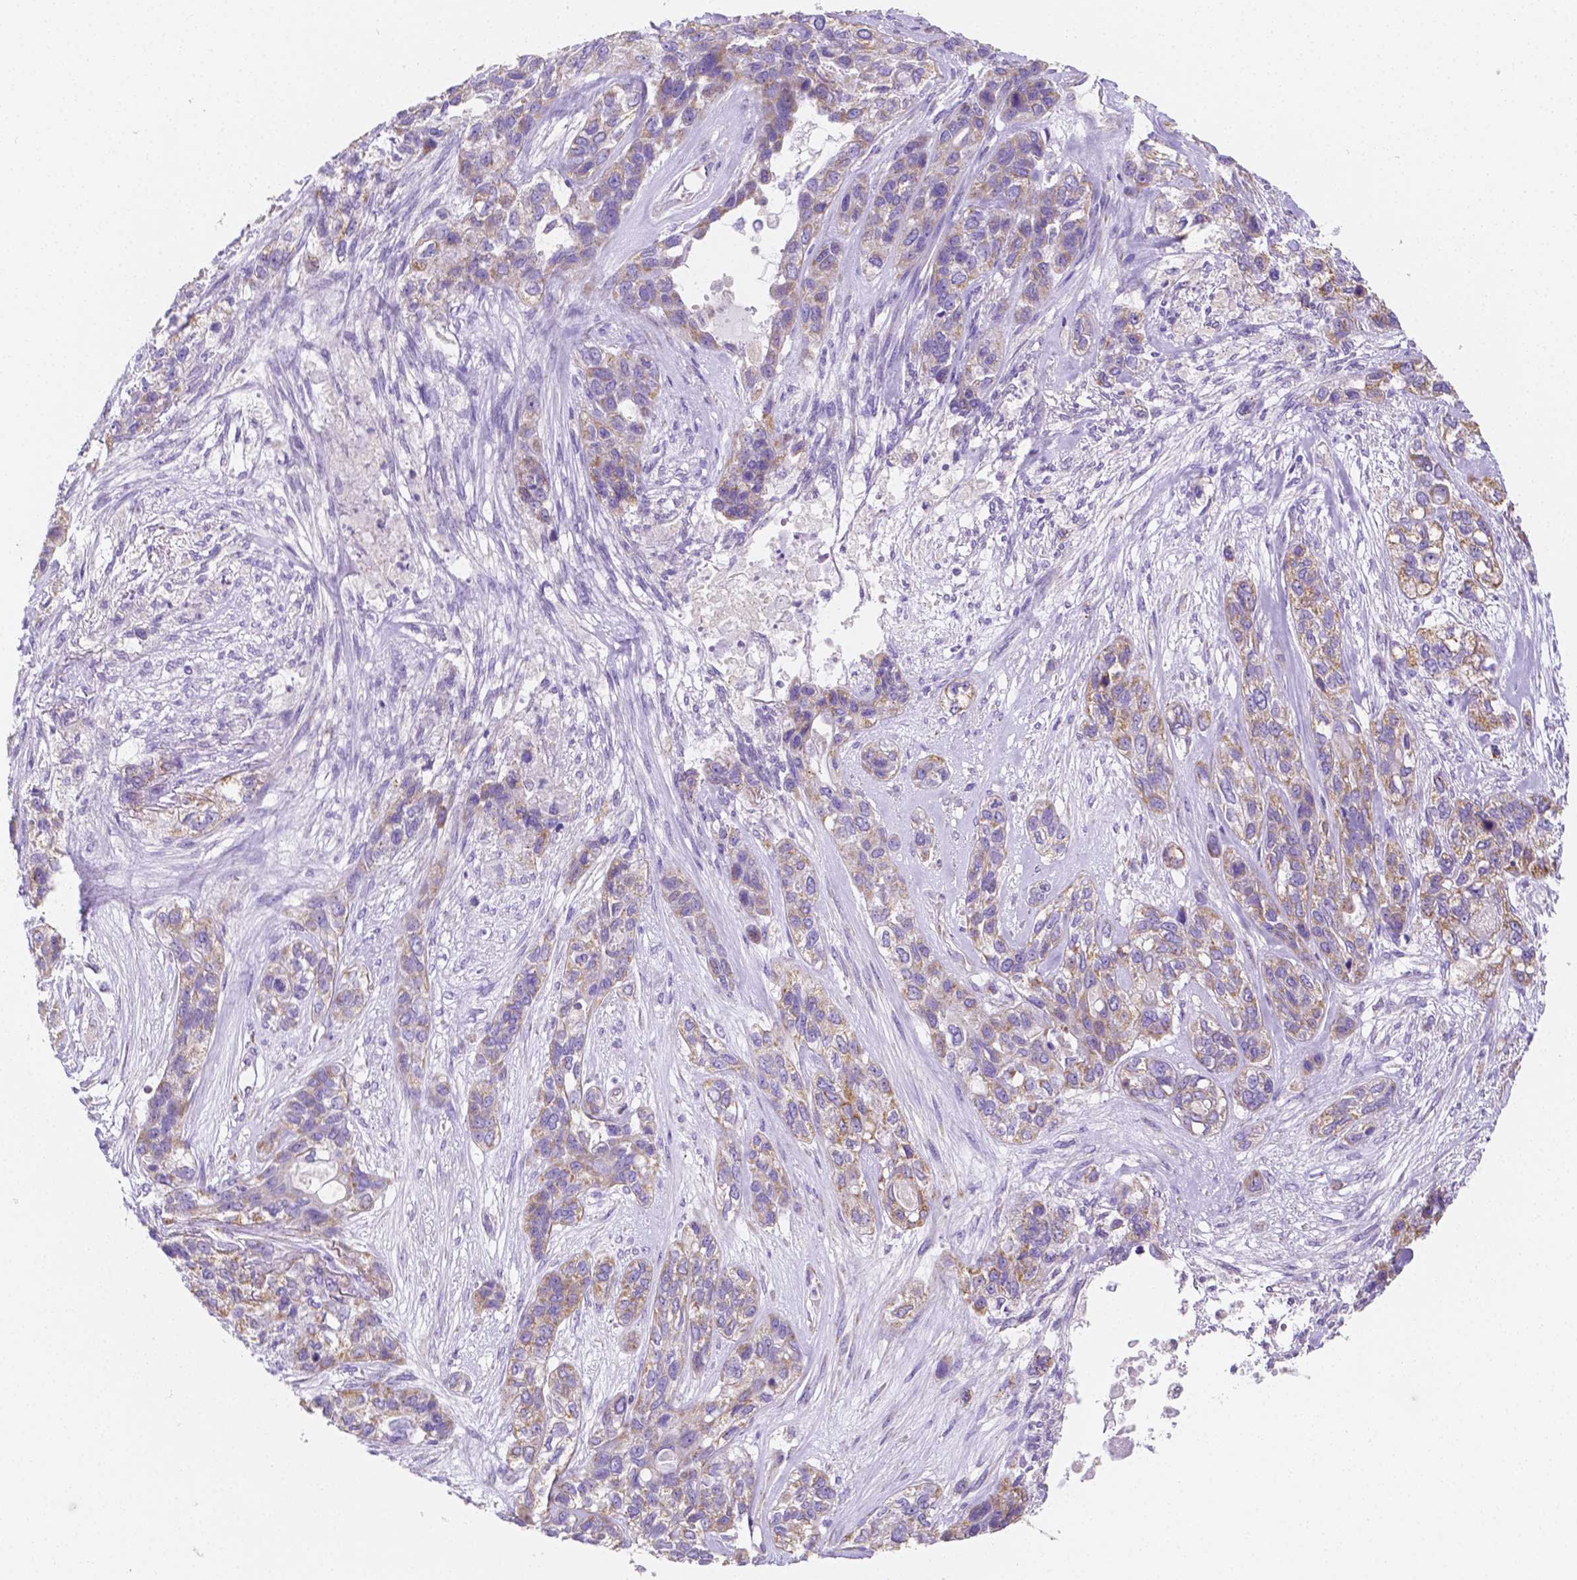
{"staining": {"intensity": "weak", "quantity": ">75%", "location": "cytoplasmic/membranous"}, "tissue": "lung cancer", "cell_type": "Tumor cells", "image_type": "cancer", "snomed": [{"axis": "morphology", "description": "Squamous cell carcinoma, NOS"}, {"axis": "topography", "description": "Lung"}], "caption": "Weak cytoplasmic/membranous expression is identified in approximately >75% of tumor cells in lung cancer. (Brightfield microscopy of DAB IHC at high magnification).", "gene": "SGTB", "patient": {"sex": "female", "age": 70}}